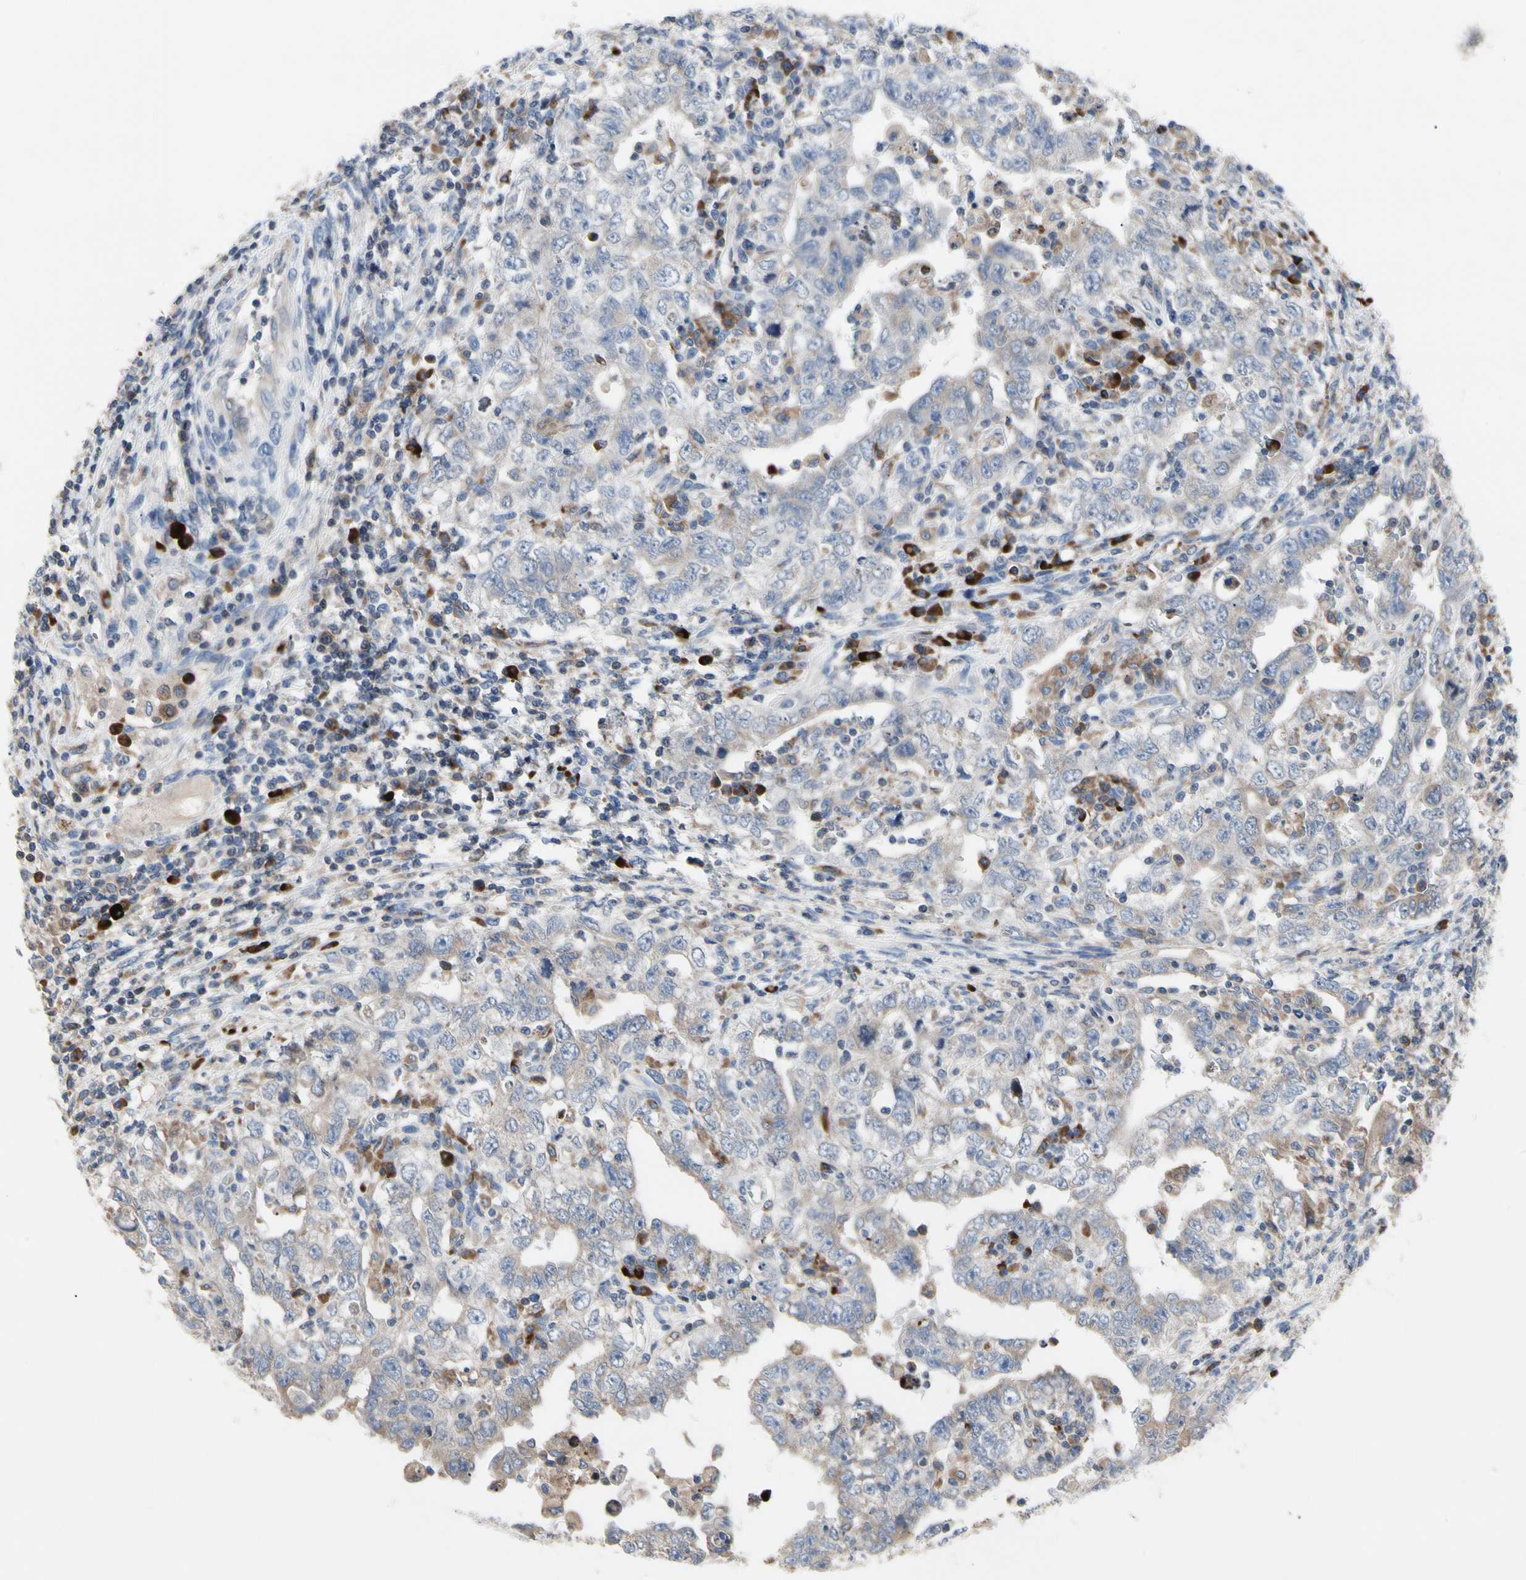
{"staining": {"intensity": "weak", "quantity": "25%-75%", "location": "cytoplasmic/membranous"}, "tissue": "testis cancer", "cell_type": "Tumor cells", "image_type": "cancer", "snomed": [{"axis": "morphology", "description": "Carcinoma, Embryonal, NOS"}, {"axis": "topography", "description": "Testis"}], "caption": "High-power microscopy captured an IHC photomicrograph of embryonal carcinoma (testis), revealing weak cytoplasmic/membranous positivity in about 25%-75% of tumor cells.", "gene": "MMEL1", "patient": {"sex": "male", "age": 26}}